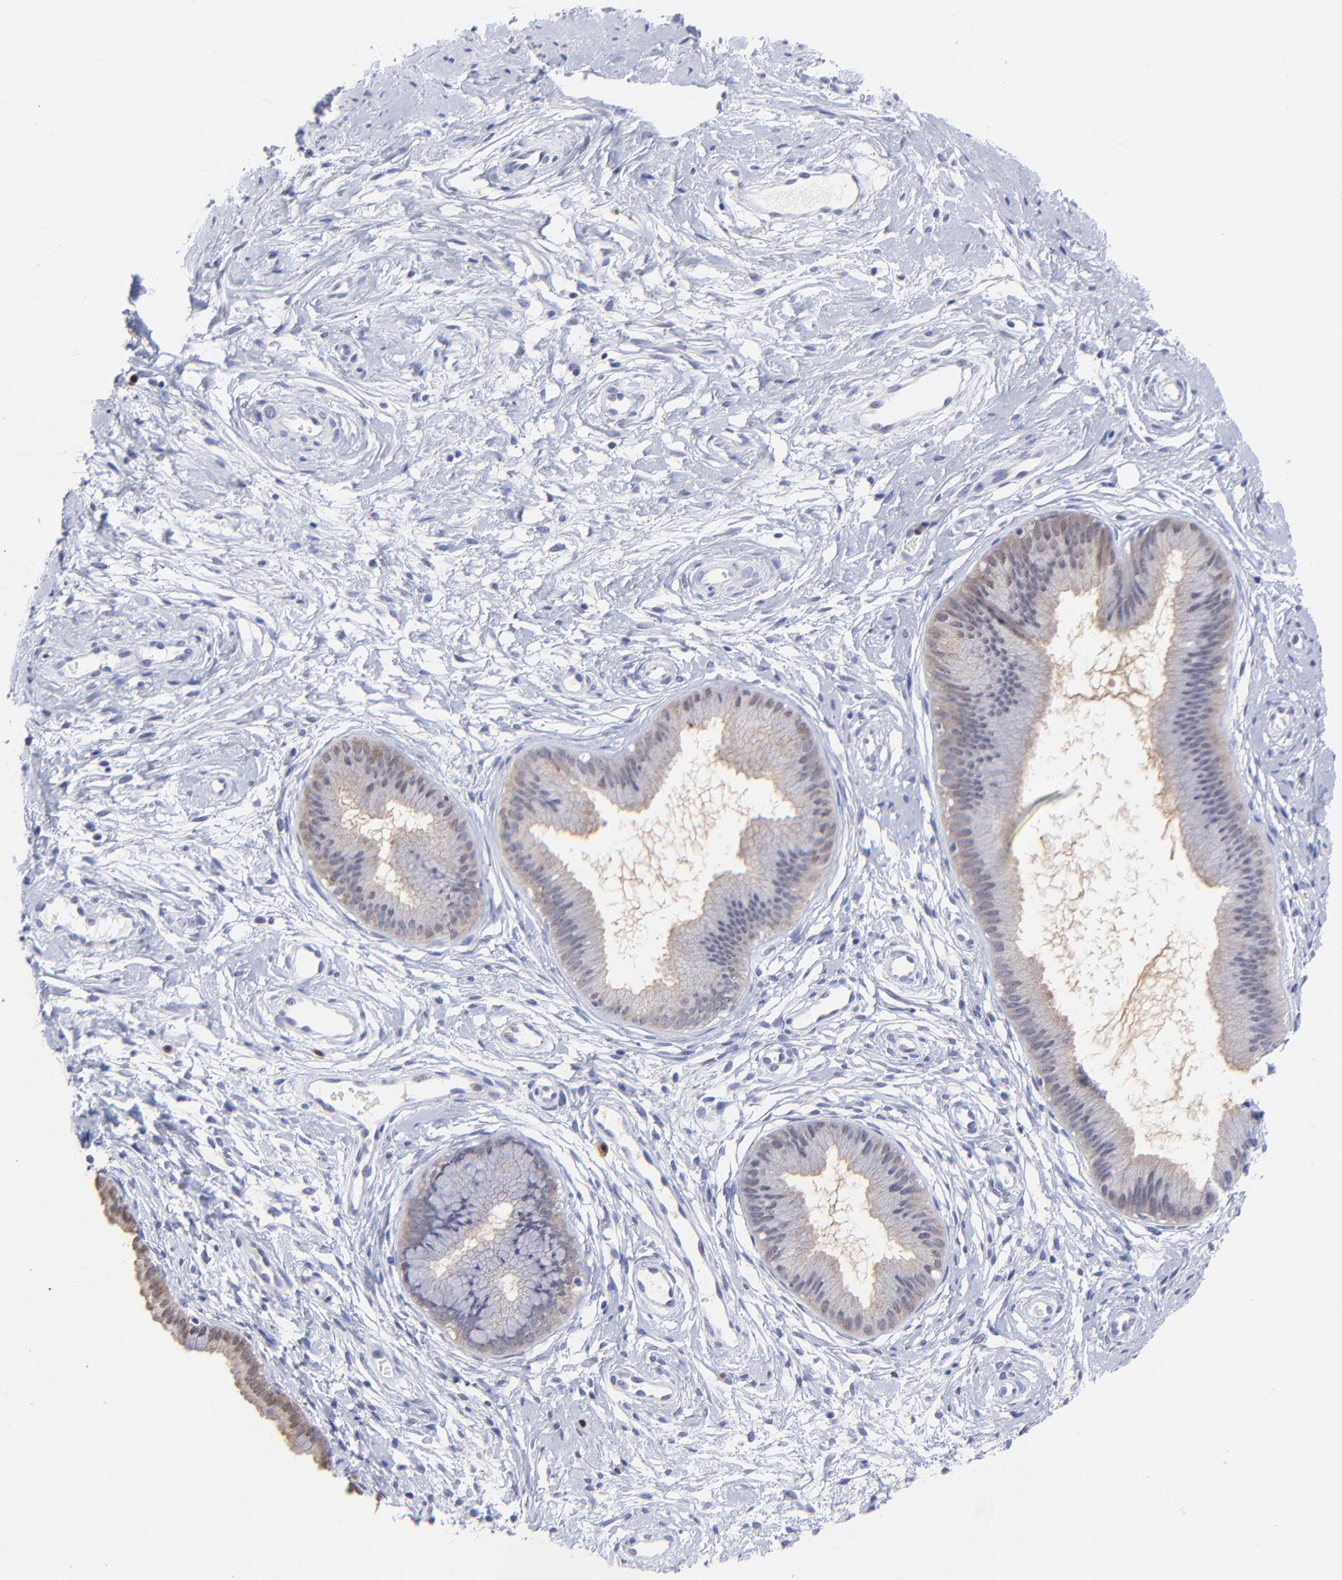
{"staining": {"intensity": "weak", "quantity": "25%-75%", "location": "cytoplasmic/membranous"}, "tissue": "cervix", "cell_type": "Glandular cells", "image_type": "normal", "snomed": [{"axis": "morphology", "description": "Normal tissue, NOS"}, {"axis": "topography", "description": "Cervix"}], "caption": "Immunohistochemical staining of normal human cervix displays low levels of weak cytoplasmic/membranous staining in about 25%-75% of glandular cells.", "gene": "ZNF155", "patient": {"sex": "female", "age": 39}}